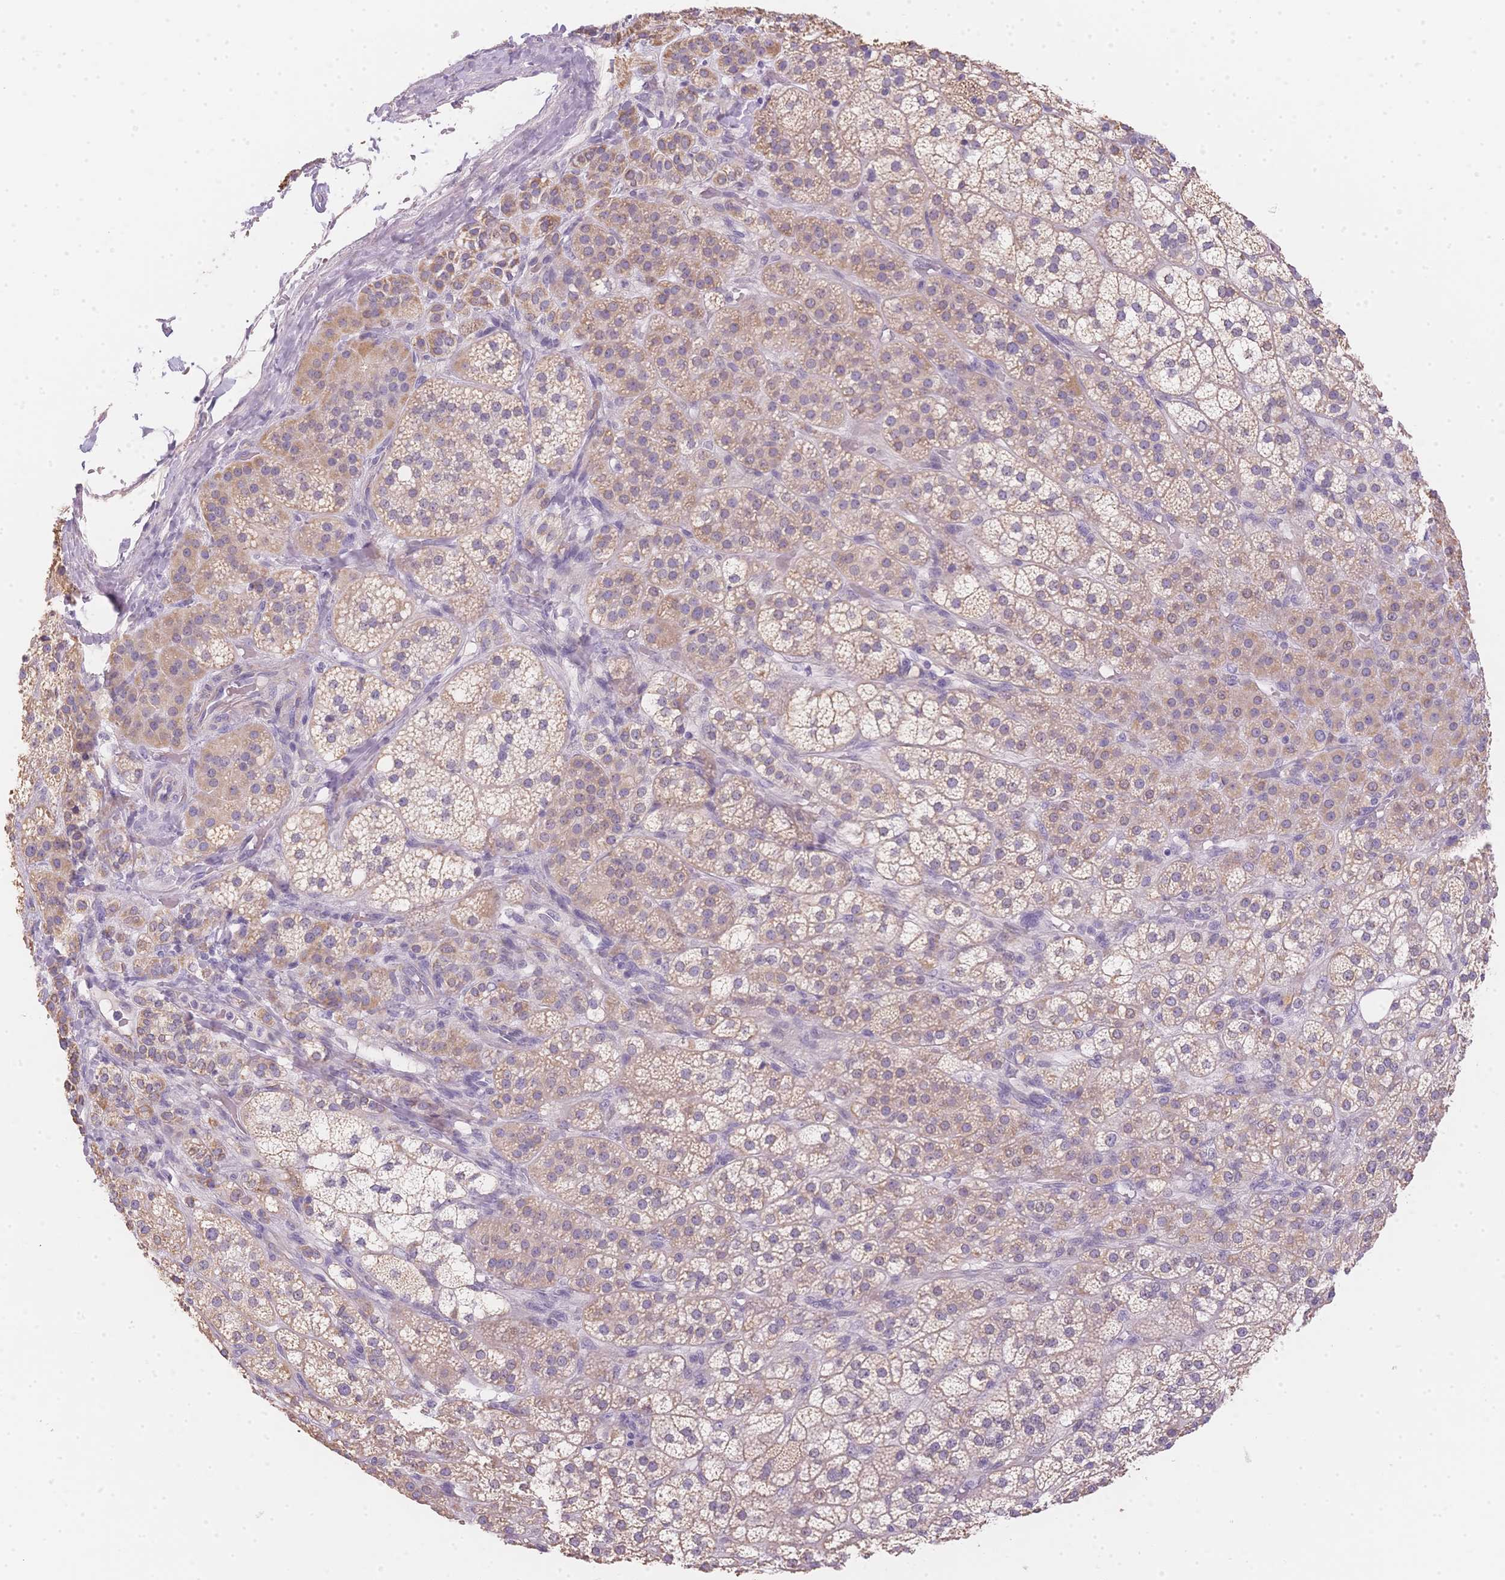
{"staining": {"intensity": "weak", "quantity": ">75%", "location": "cytoplasmic/membranous"}, "tissue": "adrenal gland", "cell_type": "Glandular cells", "image_type": "normal", "snomed": [{"axis": "morphology", "description": "Normal tissue, NOS"}, {"axis": "topography", "description": "Adrenal gland"}], "caption": "DAB immunohistochemical staining of unremarkable adrenal gland displays weak cytoplasmic/membranous protein expression in approximately >75% of glandular cells. The staining was performed using DAB (3,3'-diaminobenzidine) to visualize the protein expression in brown, while the nuclei were stained in blue with hematoxylin (Magnification: 20x).", "gene": "SMYD1", "patient": {"sex": "female", "age": 60}}